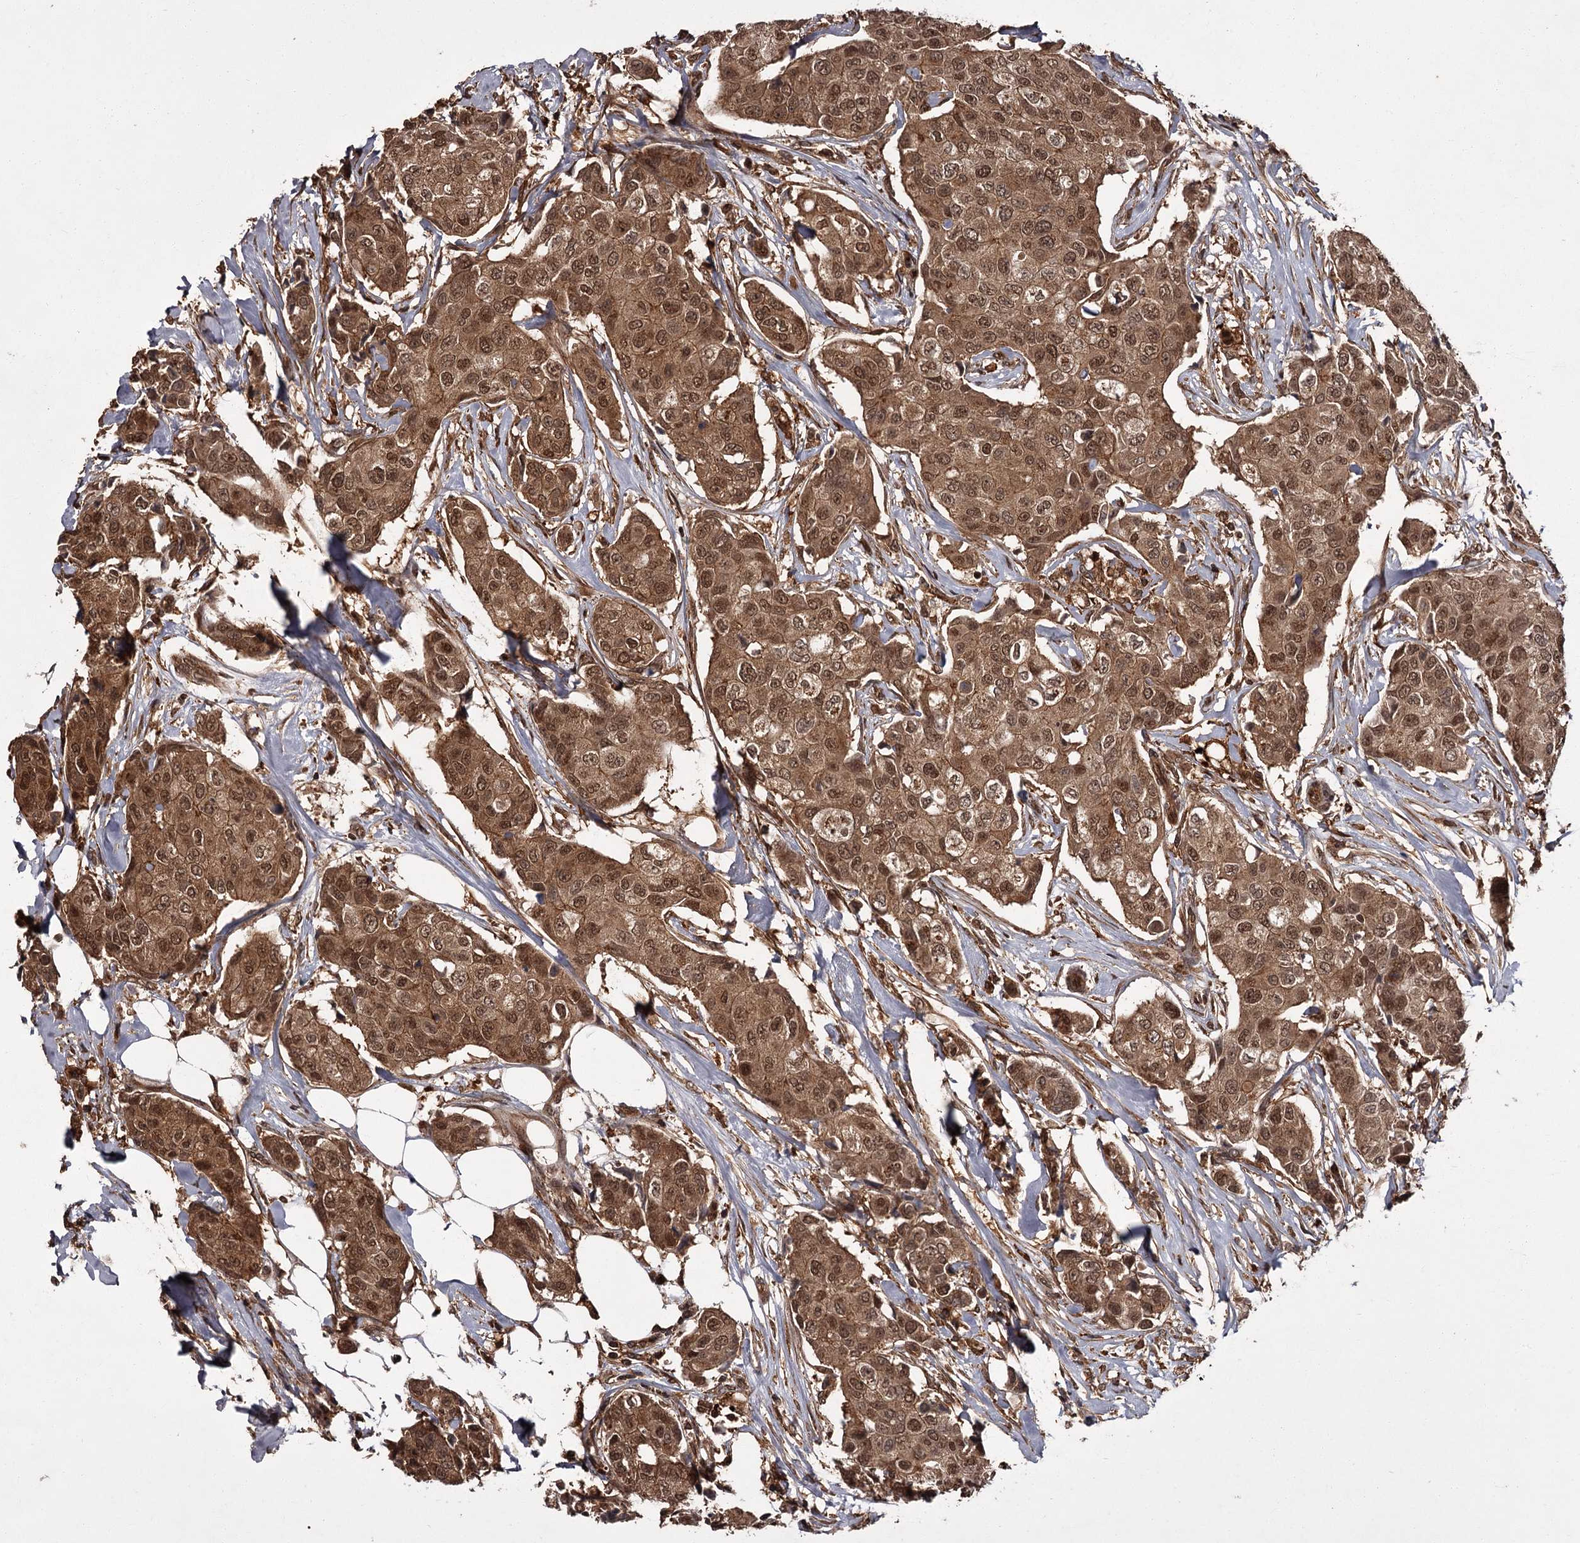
{"staining": {"intensity": "moderate", "quantity": ">75%", "location": "cytoplasmic/membranous,nuclear"}, "tissue": "breast cancer", "cell_type": "Tumor cells", "image_type": "cancer", "snomed": [{"axis": "morphology", "description": "Duct carcinoma"}, {"axis": "topography", "description": "Breast"}], "caption": "Infiltrating ductal carcinoma (breast) tissue reveals moderate cytoplasmic/membranous and nuclear staining in approximately >75% of tumor cells (brown staining indicates protein expression, while blue staining denotes nuclei).", "gene": "TBC1D23", "patient": {"sex": "female", "age": 80}}